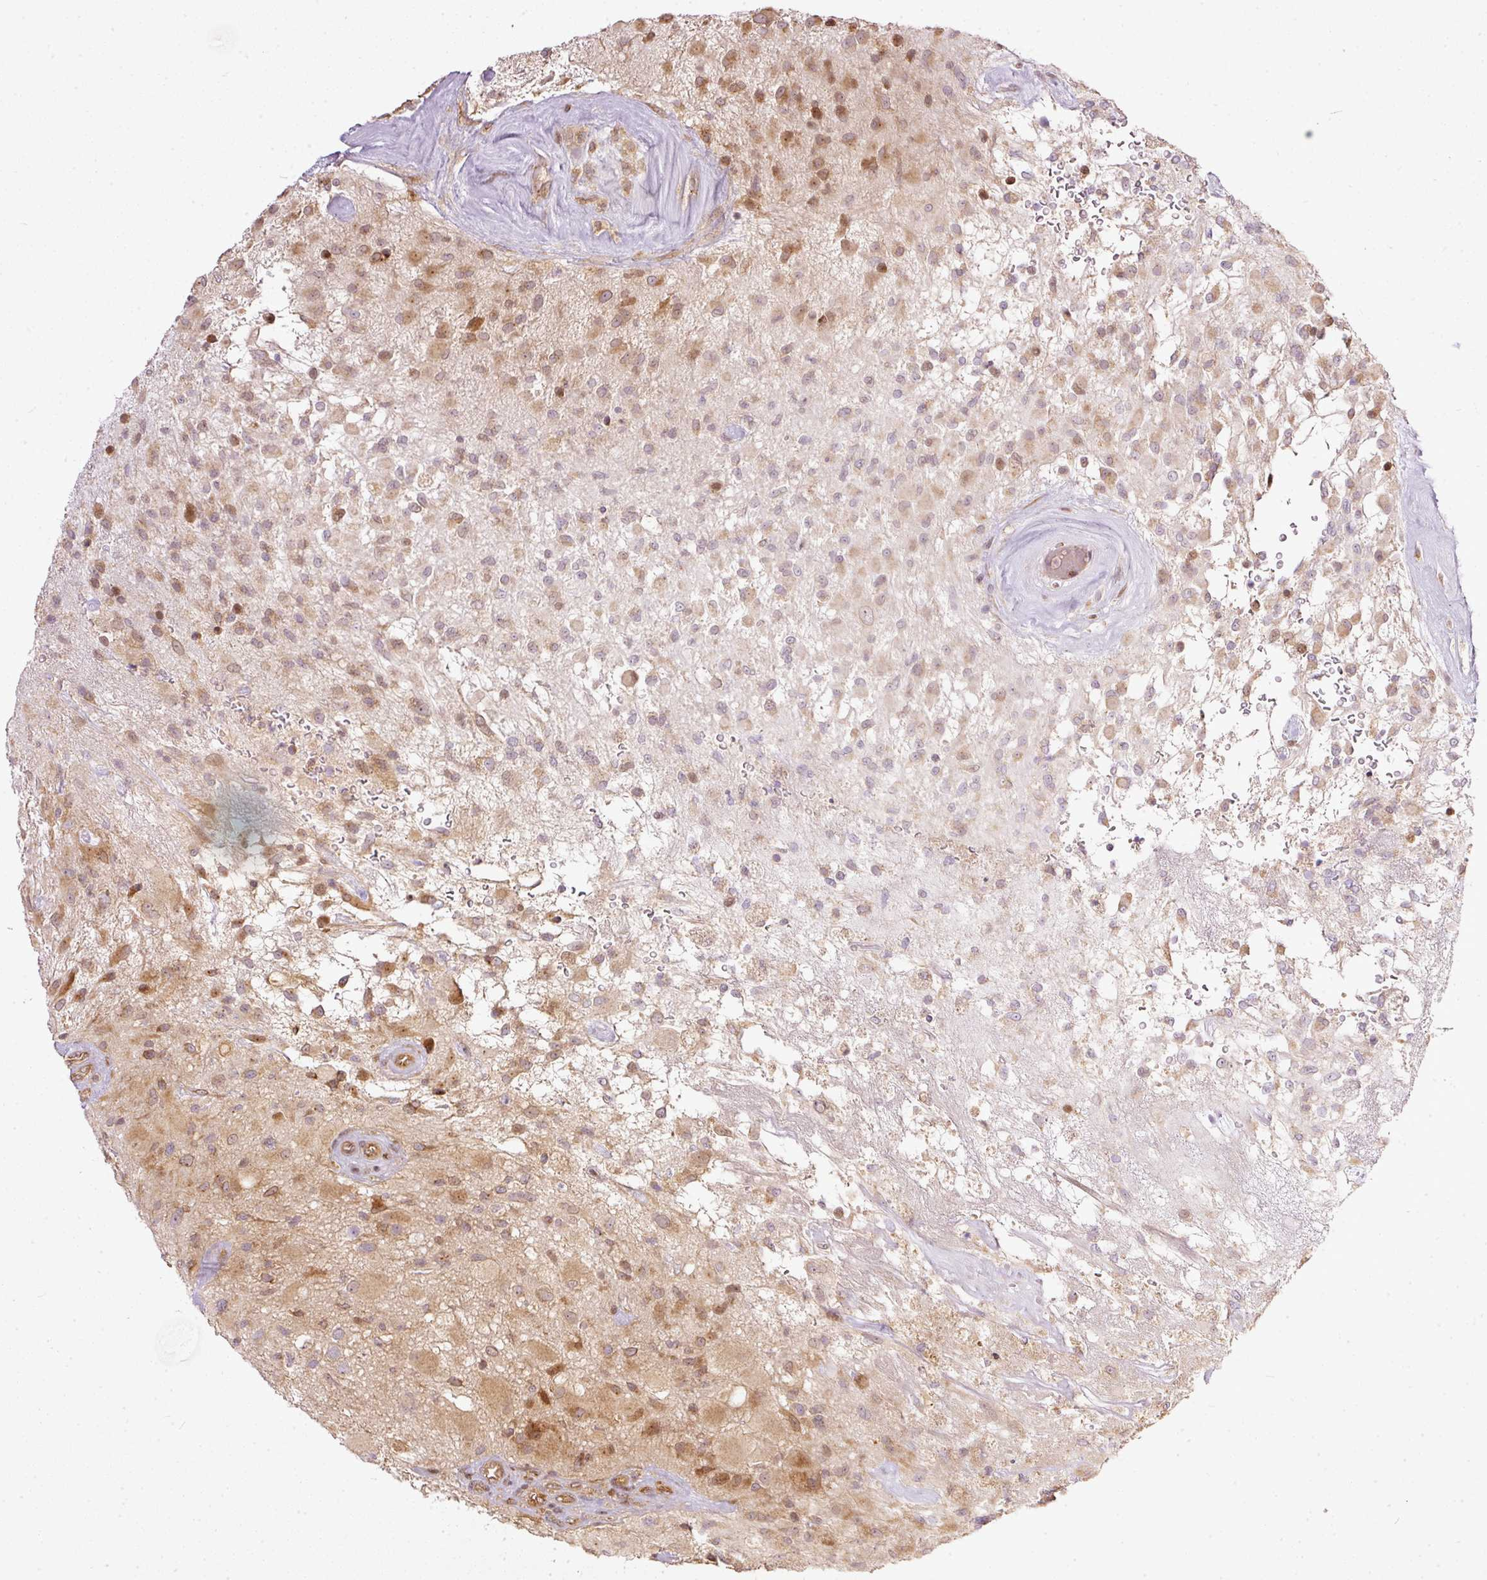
{"staining": {"intensity": "moderate", "quantity": "25%-75%", "location": "cytoplasmic/membranous"}, "tissue": "glioma", "cell_type": "Tumor cells", "image_type": "cancer", "snomed": [{"axis": "morphology", "description": "Glioma, malignant, High grade"}, {"axis": "topography", "description": "Brain"}], "caption": "High-grade glioma (malignant) stained with immunohistochemistry demonstrates moderate cytoplasmic/membranous positivity in approximately 25%-75% of tumor cells. Nuclei are stained in blue.", "gene": "MIF4GD", "patient": {"sex": "female", "age": 67}}